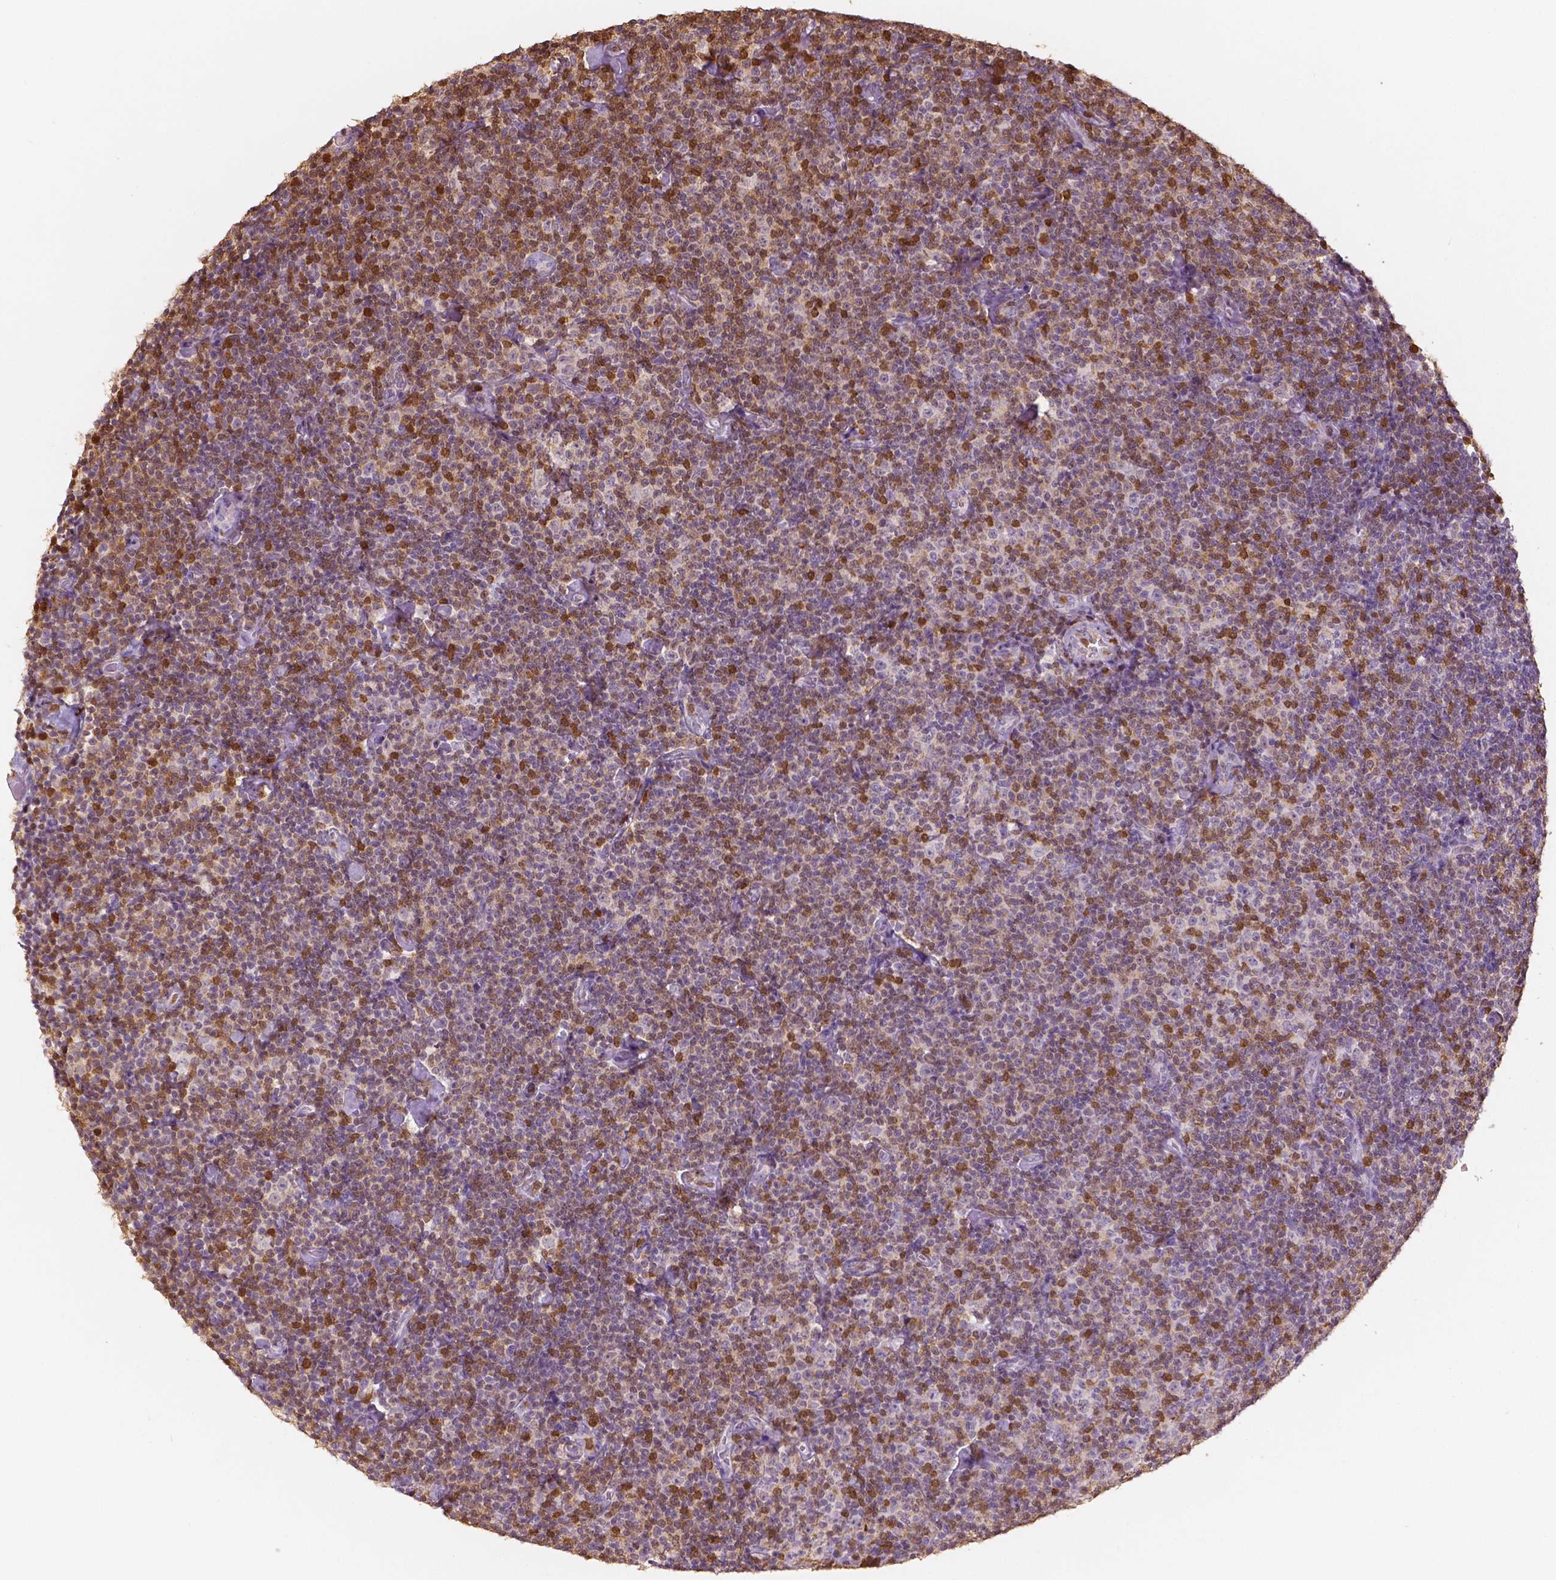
{"staining": {"intensity": "moderate", "quantity": "25%-75%", "location": "cytoplasmic/membranous"}, "tissue": "lymphoma", "cell_type": "Tumor cells", "image_type": "cancer", "snomed": [{"axis": "morphology", "description": "Malignant lymphoma, non-Hodgkin's type, Low grade"}, {"axis": "topography", "description": "Lymph node"}], "caption": "This image exhibits immunohistochemistry staining of human low-grade malignant lymphoma, non-Hodgkin's type, with medium moderate cytoplasmic/membranous staining in approximately 25%-75% of tumor cells.", "gene": "S100A4", "patient": {"sex": "male", "age": 81}}